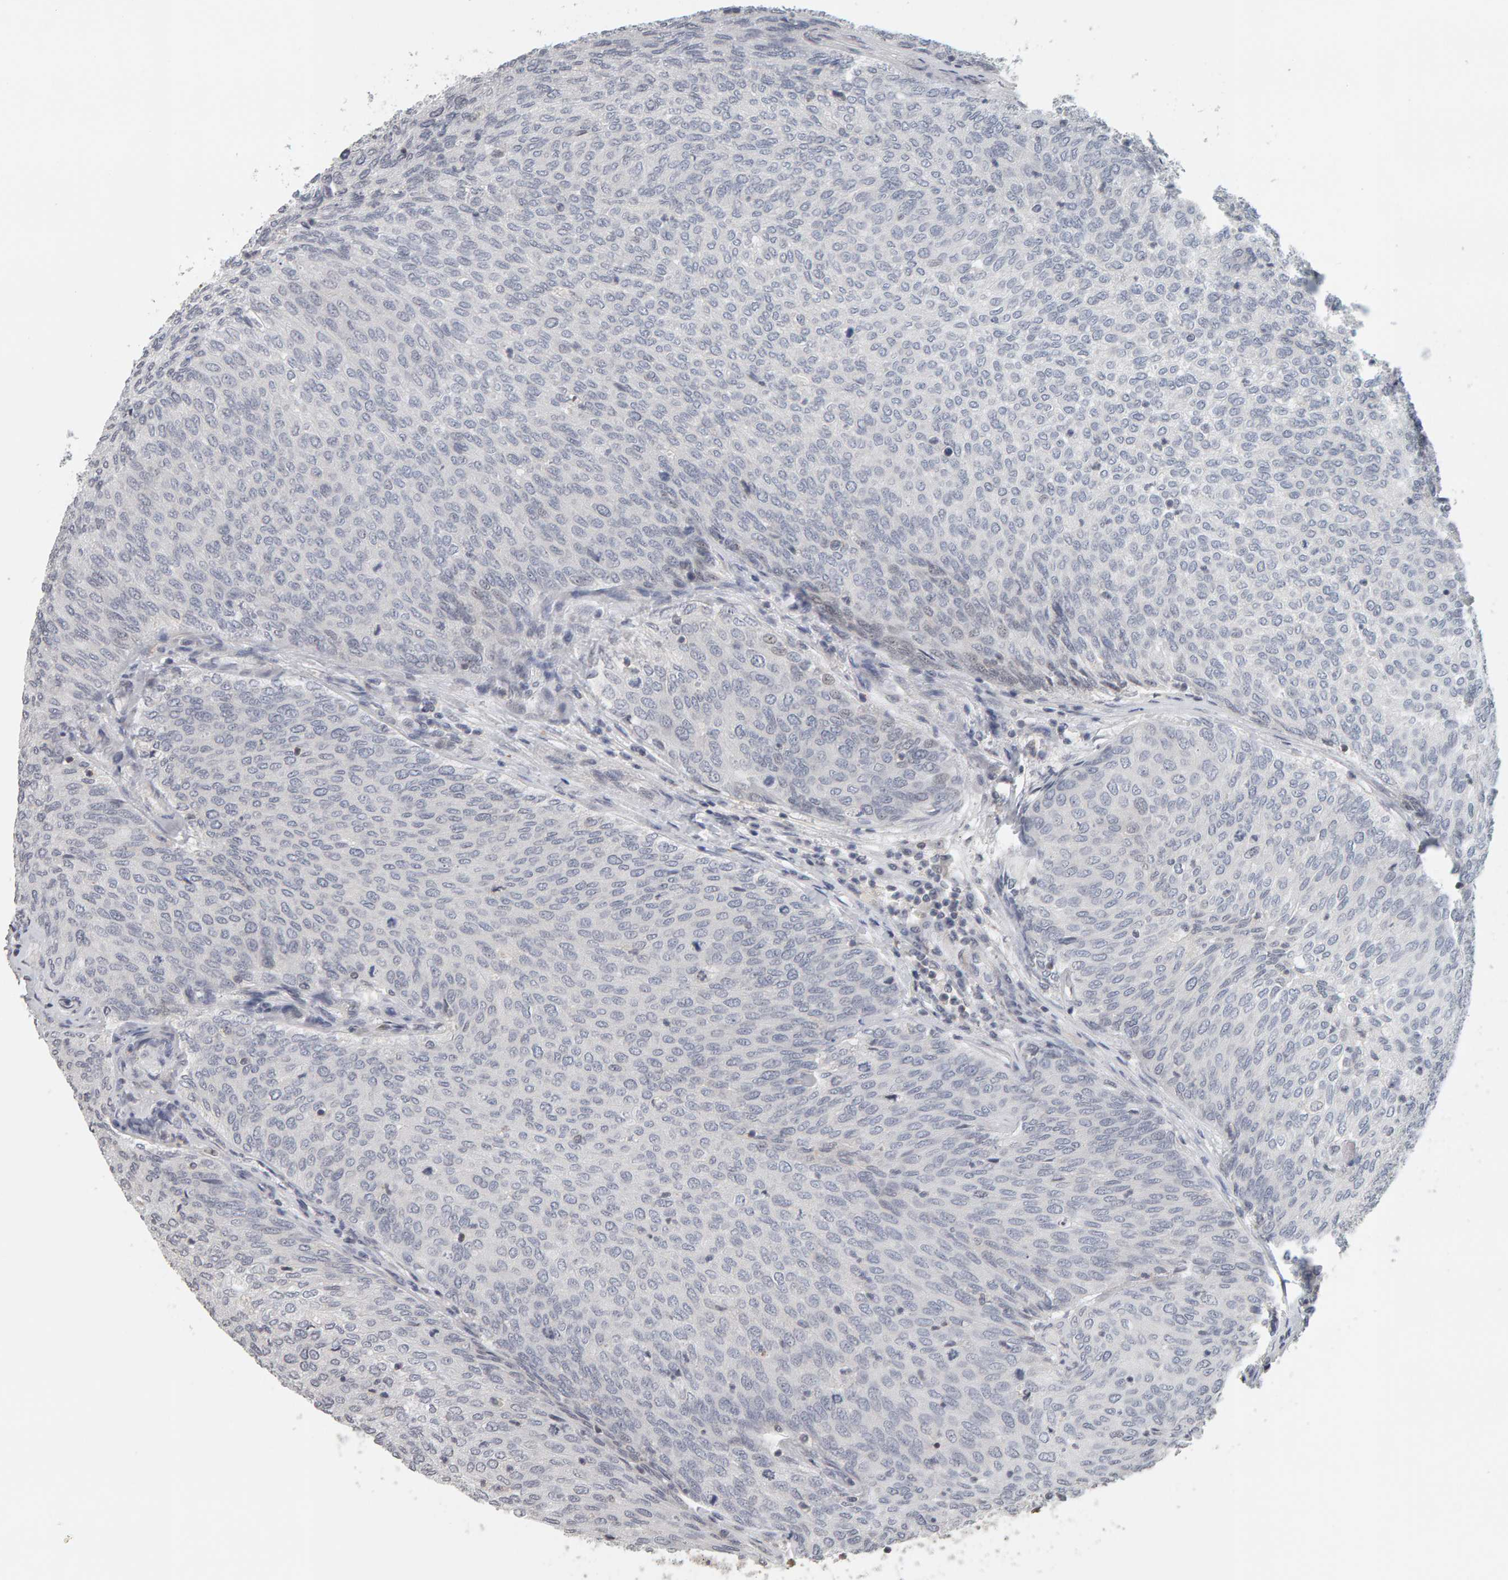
{"staining": {"intensity": "negative", "quantity": "none", "location": "none"}, "tissue": "urothelial cancer", "cell_type": "Tumor cells", "image_type": "cancer", "snomed": [{"axis": "morphology", "description": "Urothelial carcinoma, Low grade"}, {"axis": "topography", "description": "Urinary bladder"}], "caption": "Micrograph shows no significant protein staining in tumor cells of urothelial cancer. (Stains: DAB (3,3'-diaminobenzidine) immunohistochemistry with hematoxylin counter stain, Microscopy: brightfield microscopy at high magnification).", "gene": "TEFM", "patient": {"sex": "female", "age": 79}}